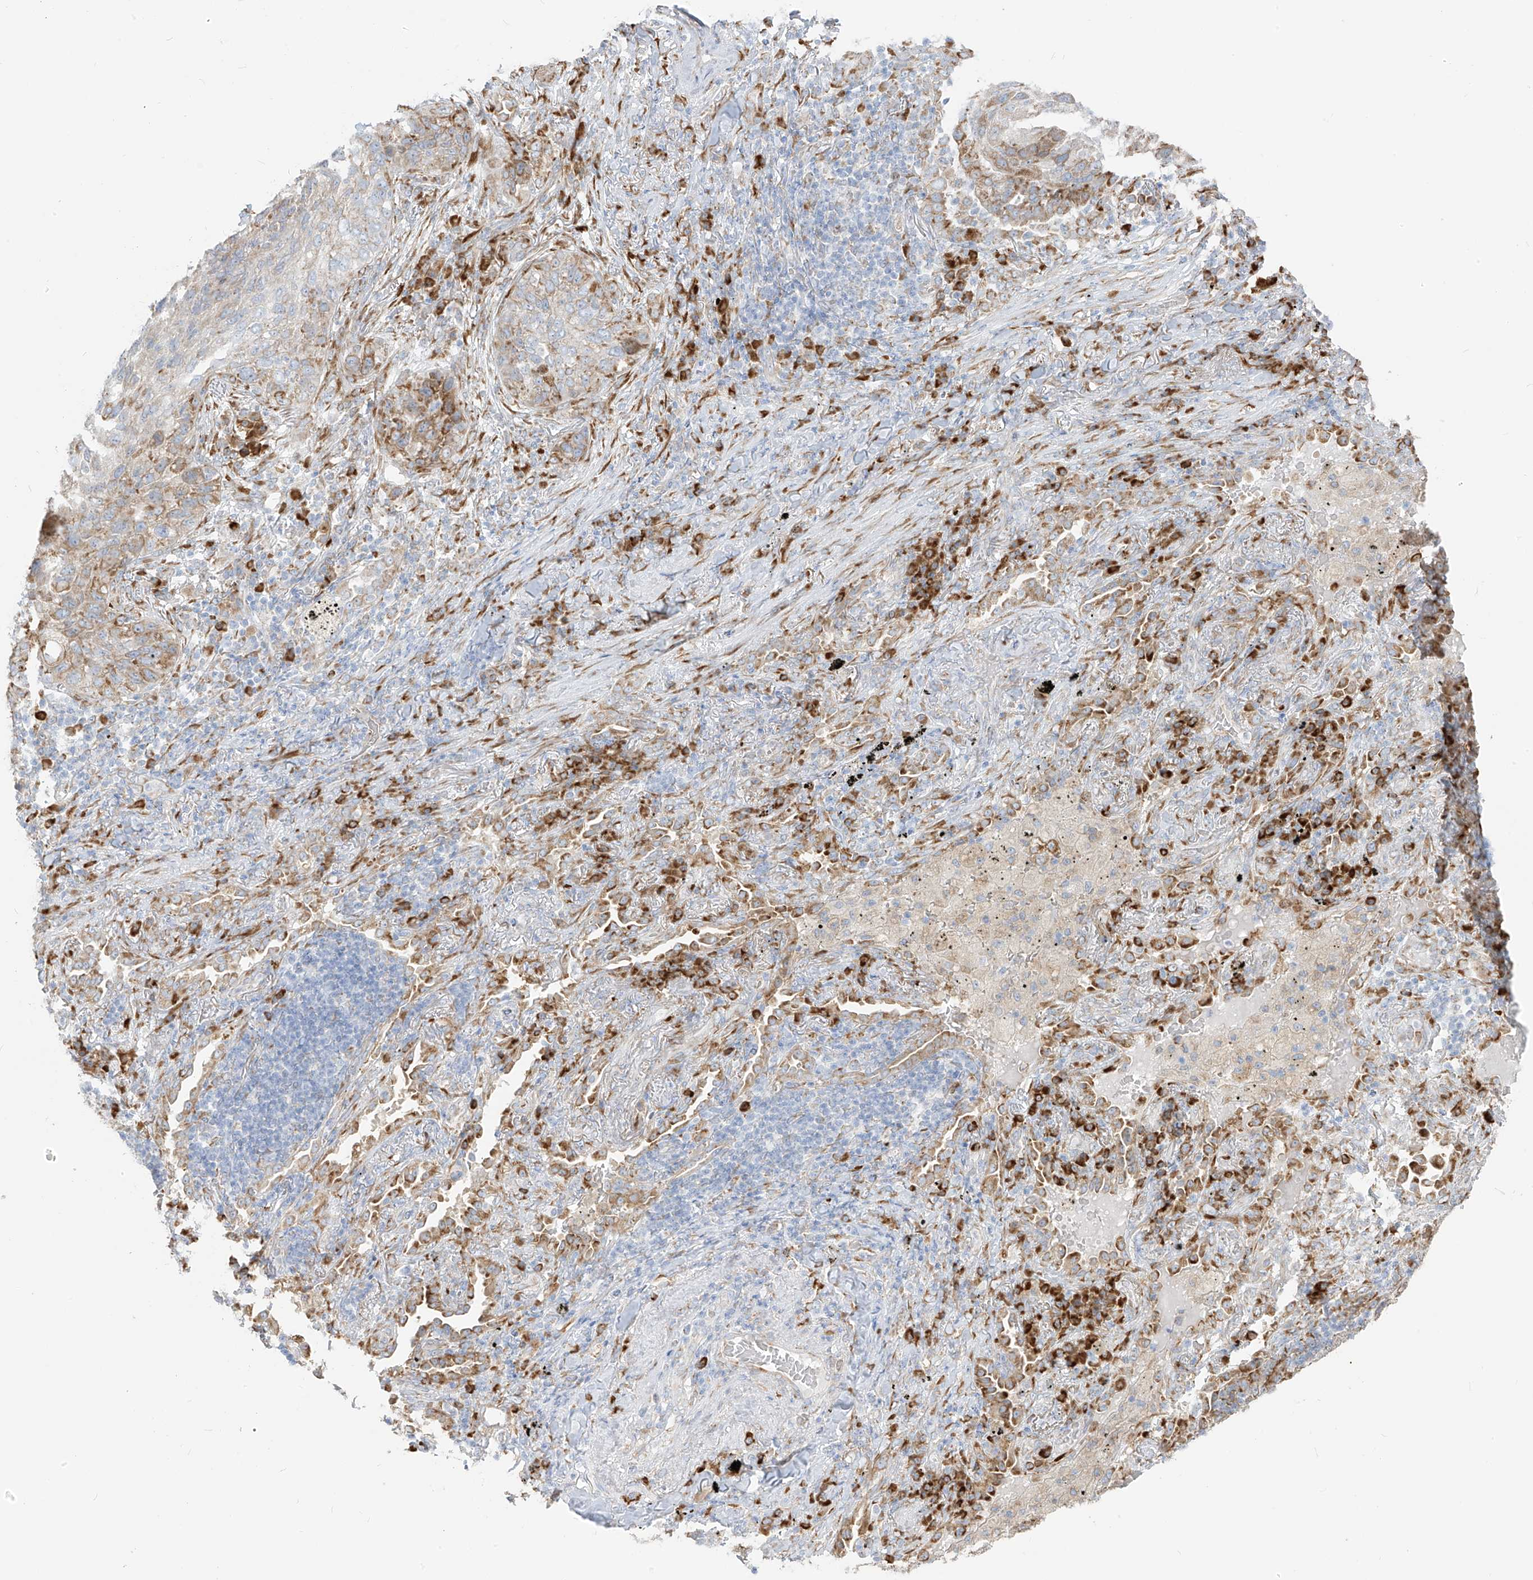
{"staining": {"intensity": "moderate", "quantity": "25%-75%", "location": "cytoplasmic/membranous"}, "tissue": "lung cancer", "cell_type": "Tumor cells", "image_type": "cancer", "snomed": [{"axis": "morphology", "description": "Squamous cell carcinoma, NOS"}, {"axis": "topography", "description": "Lung"}], "caption": "Immunohistochemistry micrograph of squamous cell carcinoma (lung) stained for a protein (brown), which reveals medium levels of moderate cytoplasmic/membranous expression in about 25%-75% of tumor cells.", "gene": "LRRC59", "patient": {"sex": "female", "age": 63}}